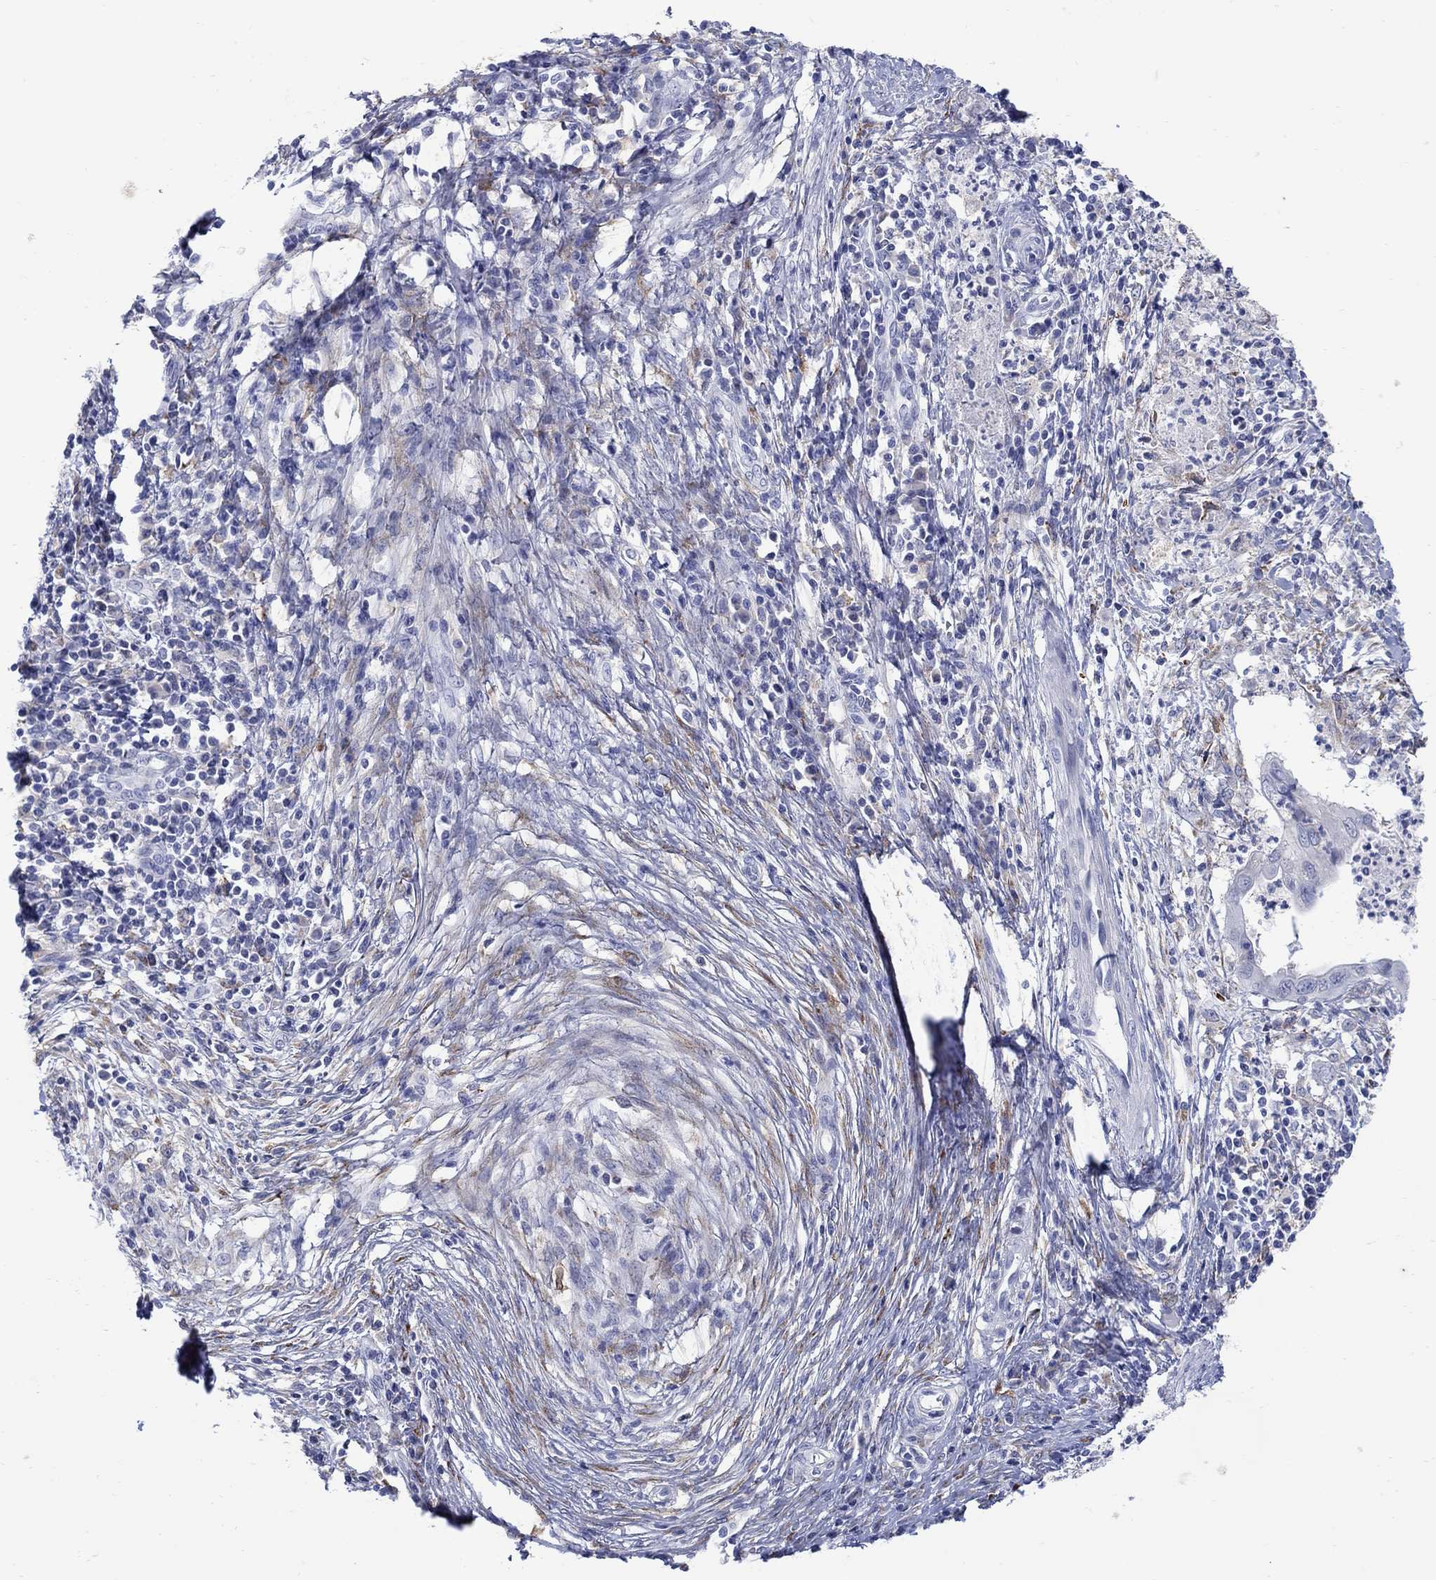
{"staining": {"intensity": "negative", "quantity": "none", "location": "none"}, "tissue": "cervical cancer", "cell_type": "Tumor cells", "image_type": "cancer", "snomed": [{"axis": "morphology", "description": "Adenocarcinoma, NOS"}, {"axis": "topography", "description": "Cervix"}], "caption": "Immunohistochemical staining of human cervical cancer reveals no significant positivity in tumor cells.", "gene": "REEP2", "patient": {"sex": "female", "age": 42}}